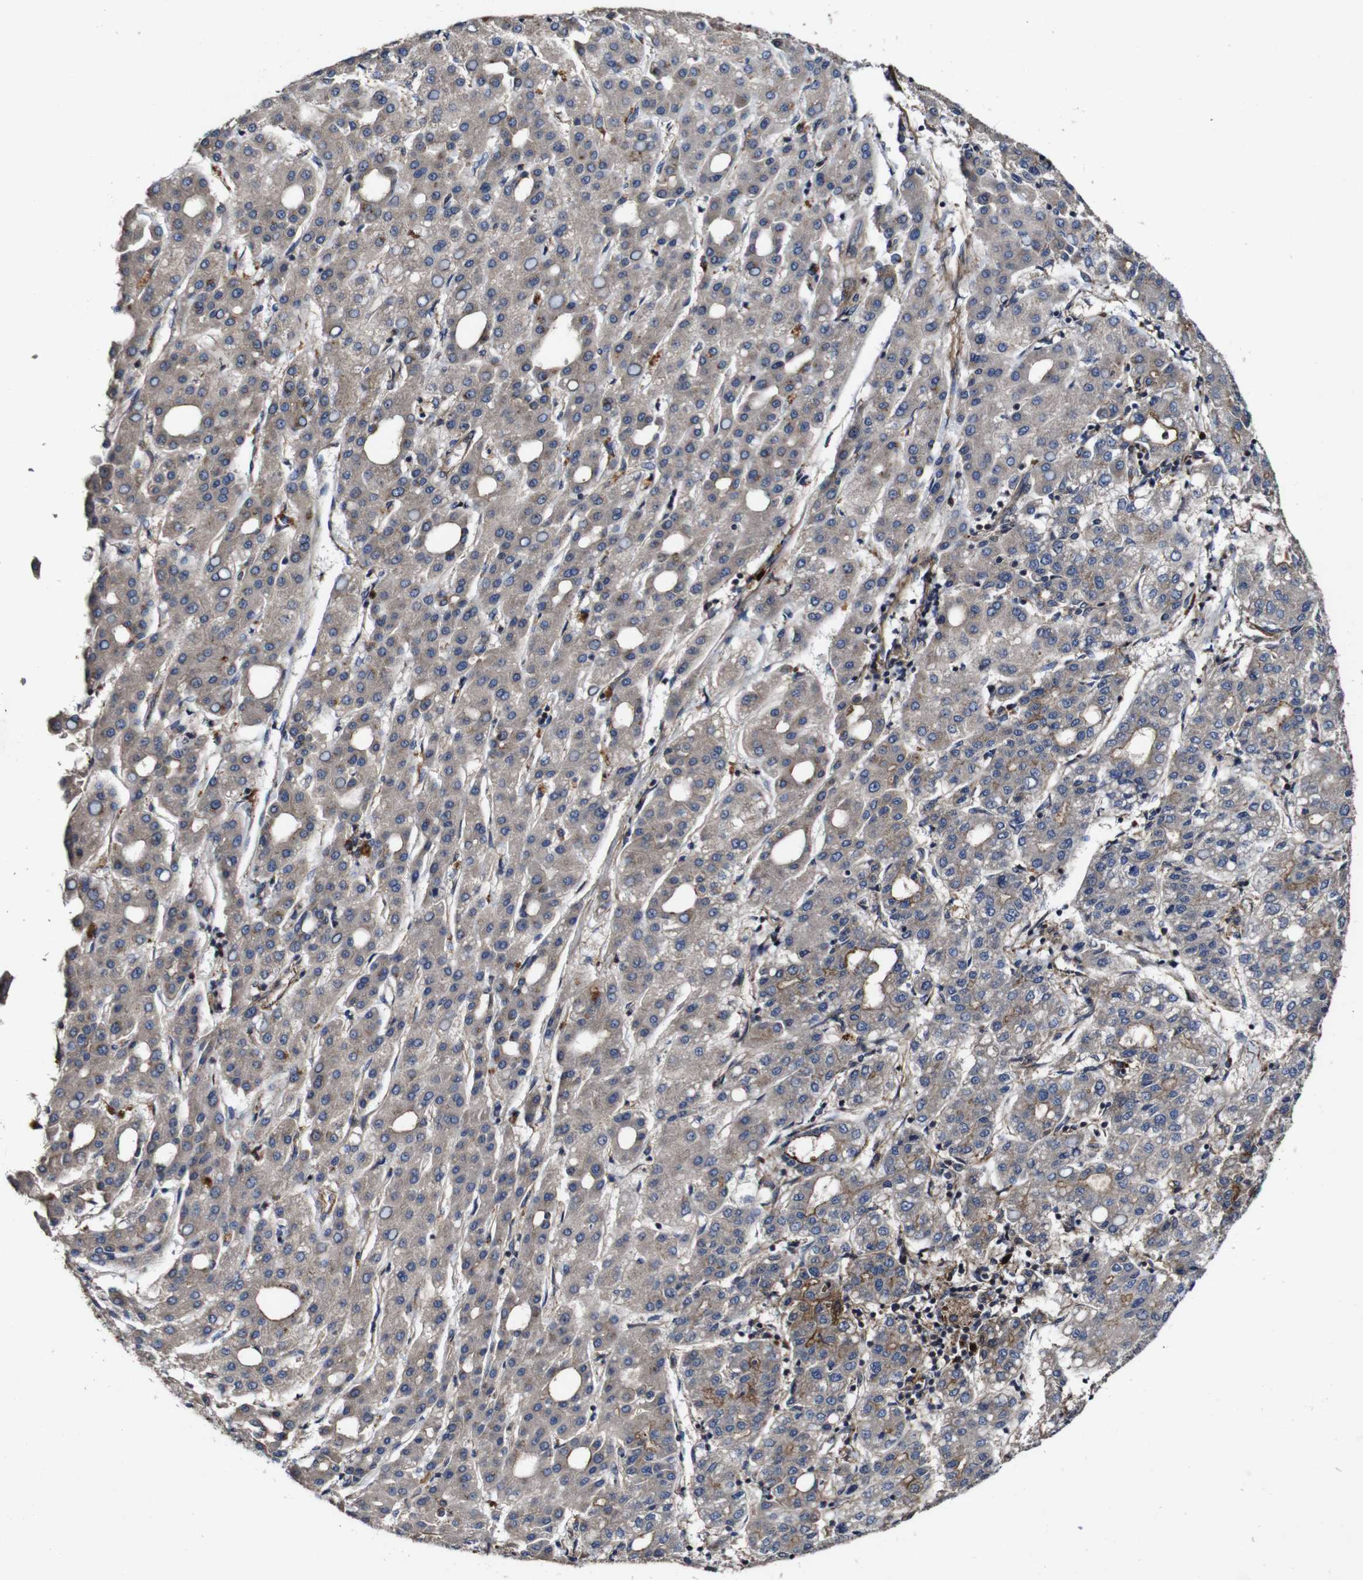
{"staining": {"intensity": "weak", "quantity": ">75%", "location": "cytoplasmic/membranous"}, "tissue": "liver cancer", "cell_type": "Tumor cells", "image_type": "cancer", "snomed": [{"axis": "morphology", "description": "Carcinoma, Hepatocellular, NOS"}, {"axis": "topography", "description": "Liver"}], "caption": "Brown immunohistochemical staining in liver cancer displays weak cytoplasmic/membranous expression in about >75% of tumor cells.", "gene": "GSDME", "patient": {"sex": "male", "age": 65}}